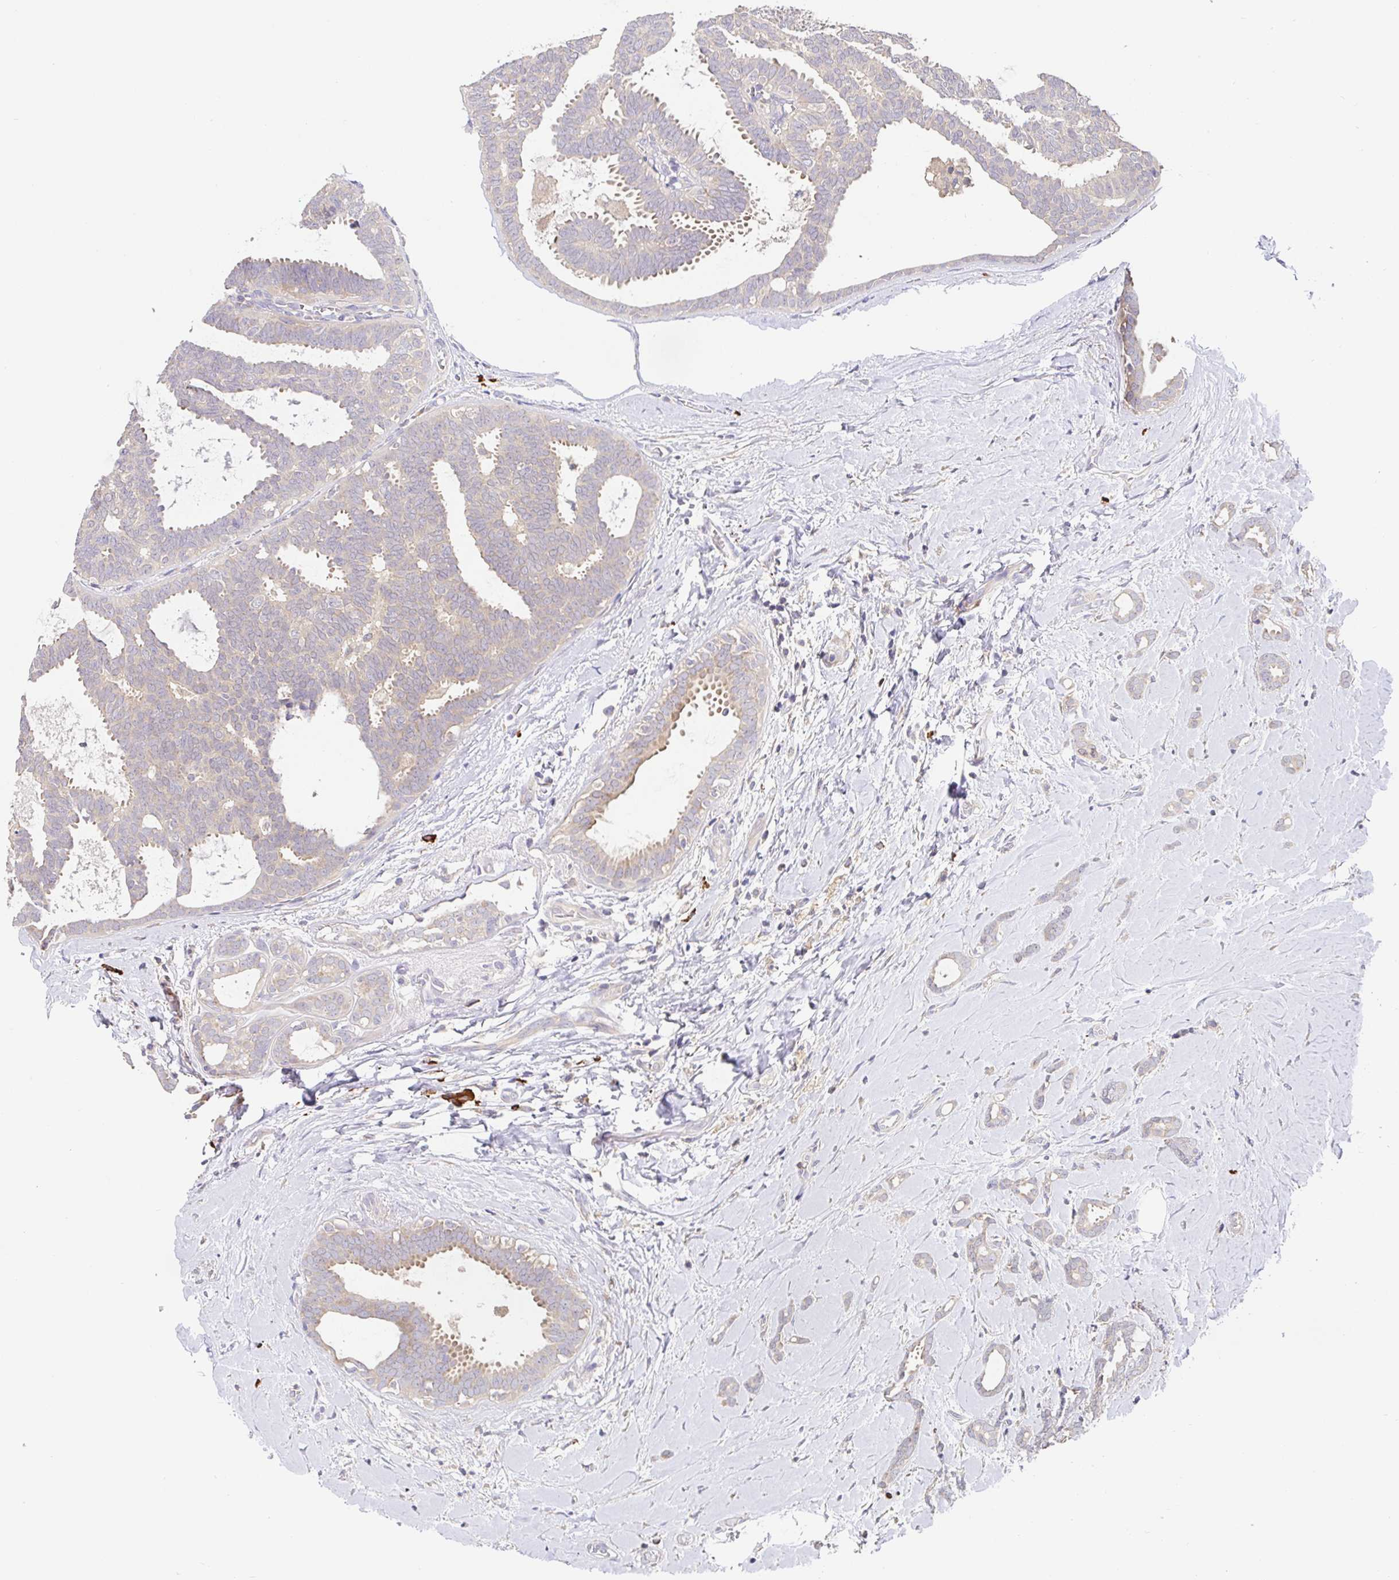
{"staining": {"intensity": "negative", "quantity": "none", "location": "none"}, "tissue": "breast cancer", "cell_type": "Tumor cells", "image_type": "cancer", "snomed": [{"axis": "morphology", "description": "Intraductal carcinoma, in situ"}, {"axis": "morphology", "description": "Duct carcinoma"}, {"axis": "morphology", "description": "Lobular carcinoma, in situ"}, {"axis": "topography", "description": "Breast"}], "caption": "DAB immunohistochemical staining of invasive ductal carcinoma (breast) displays no significant staining in tumor cells.", "gene": "HAGH", "patient": {"sex": "female", "age": 44}}